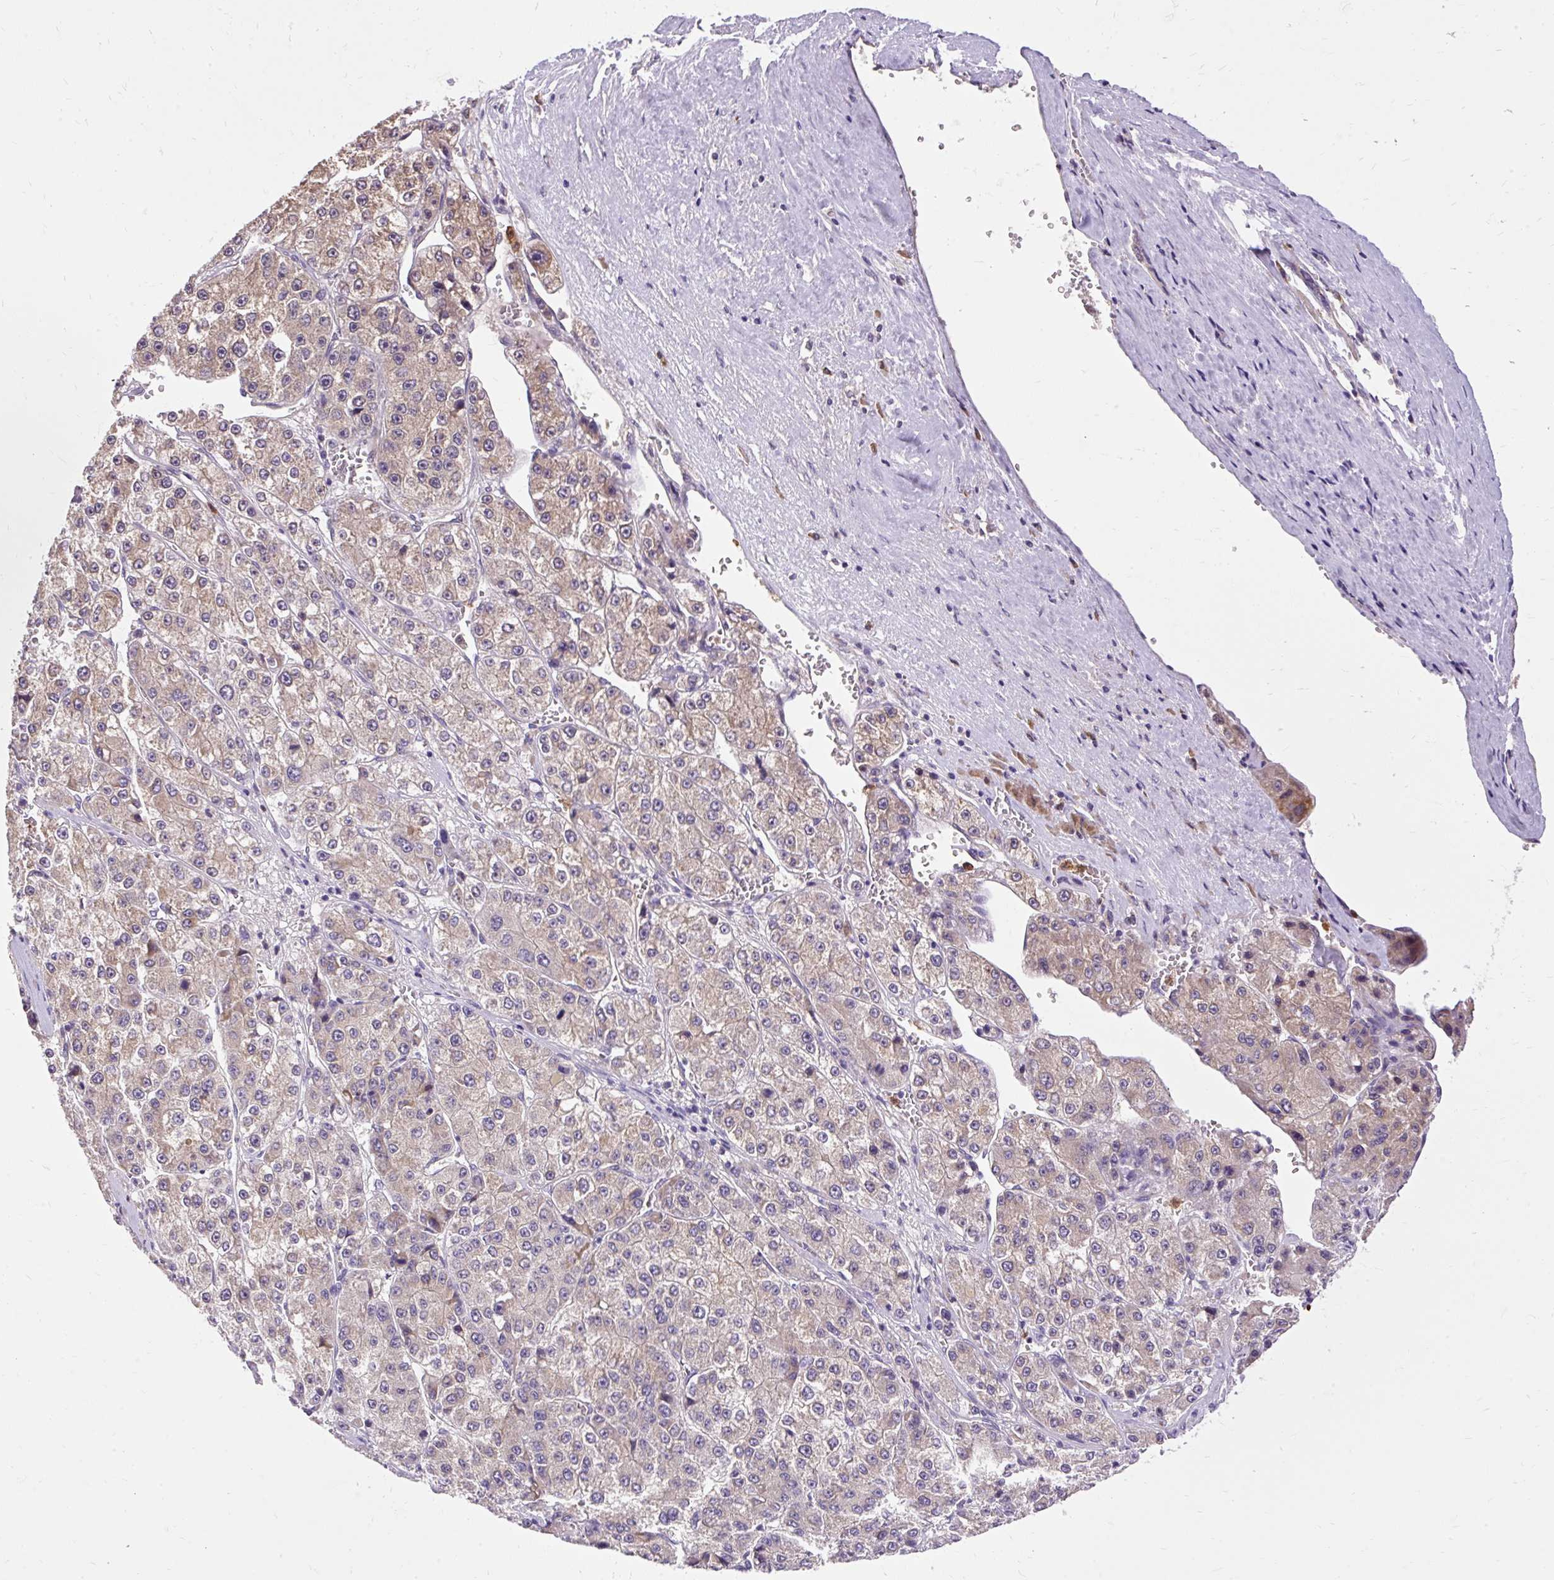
{"staining": {"intensity": "weak", "quantity": "25%-75%", "location": "cytoplasmic/membranous"}, "tissue": "liver cancer", "cell_type": "Tumor cells", "image_type": "cancer", "snomed": [{"axis": "morphology", "description": "Carcinoma, Hepatocellular, NOS"}, {"axis": "topography", "description": "Liver"}], "caption": "Tumor cells reveal weak cytoplasmic/membranous expression in approximately 25%-75% of cells in hepatocellular carcinoma (liver).", "gene": "CTTNBP2", "patient": {"sex": "female", "age": 73}}